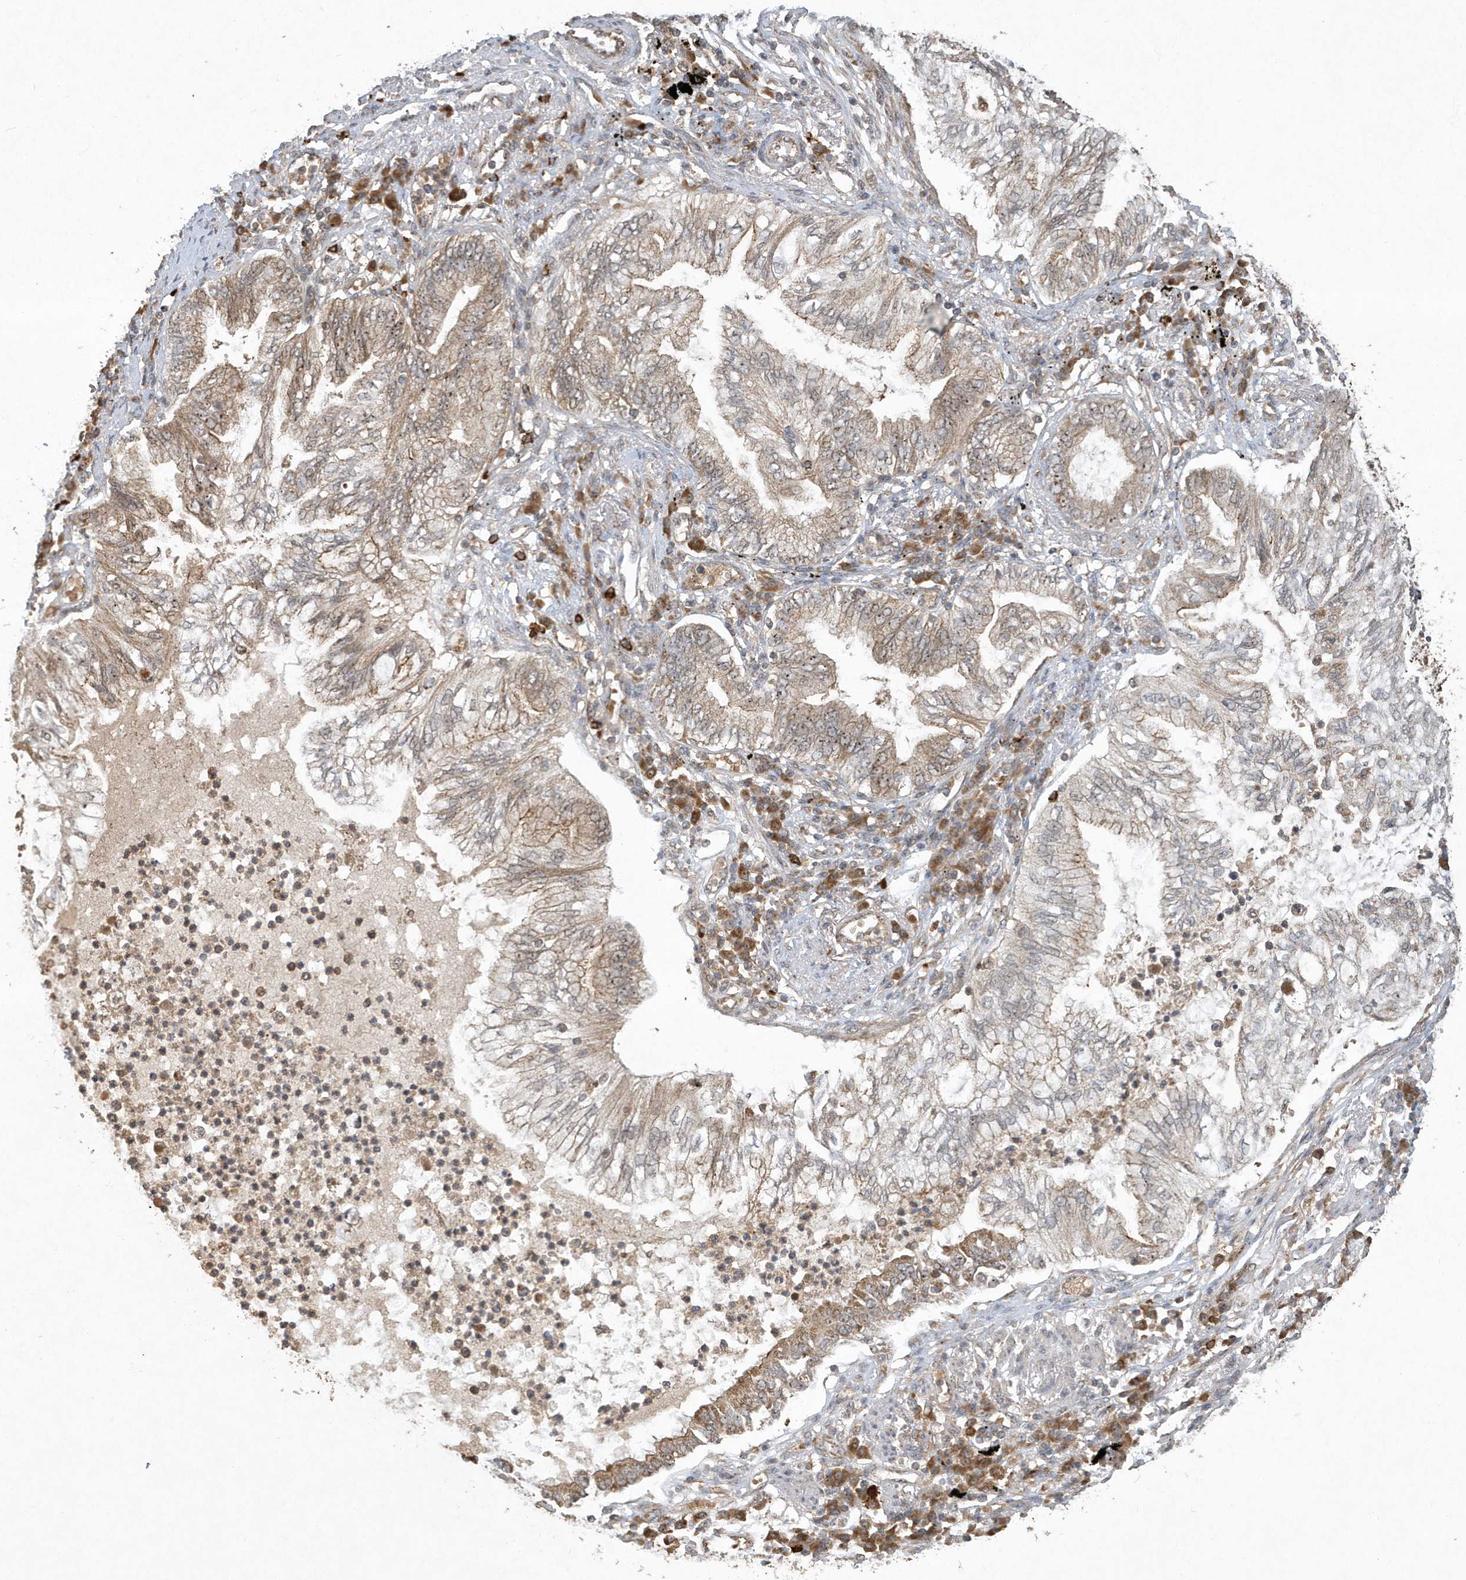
{"staining": {"intensity": "moderate", "quantity": "25%-75%", "location": "cytoplasmic/membranous,nuclear"}, "tissue": "lung cancer", "cell_type": "Tumor cells", "image_type": "cancer", "snomed": [{"axis": "morphology", "description": "Normal tissue, NOS"}, {"axis": "morphology", "description": "Adenocarcinoma, NOS"}, {"axis": "topography", "description": "Bronchus"}, {"axis": "topography", "description": "Lung"}], "caption": "Lung cancer (adenocarcinoma) was stained to show a protein in brown. There is medium levels of moderate cytoplasmic/membranous and nuclear positivity in approximately 25%-75% of tumor cells. Using DAB (brown) and hematoxylin (blue) stains, captured at high magnification using brightfield microscopy.", "gene": "ABCB9", "patient": {"sex": "female", "age": 70}}